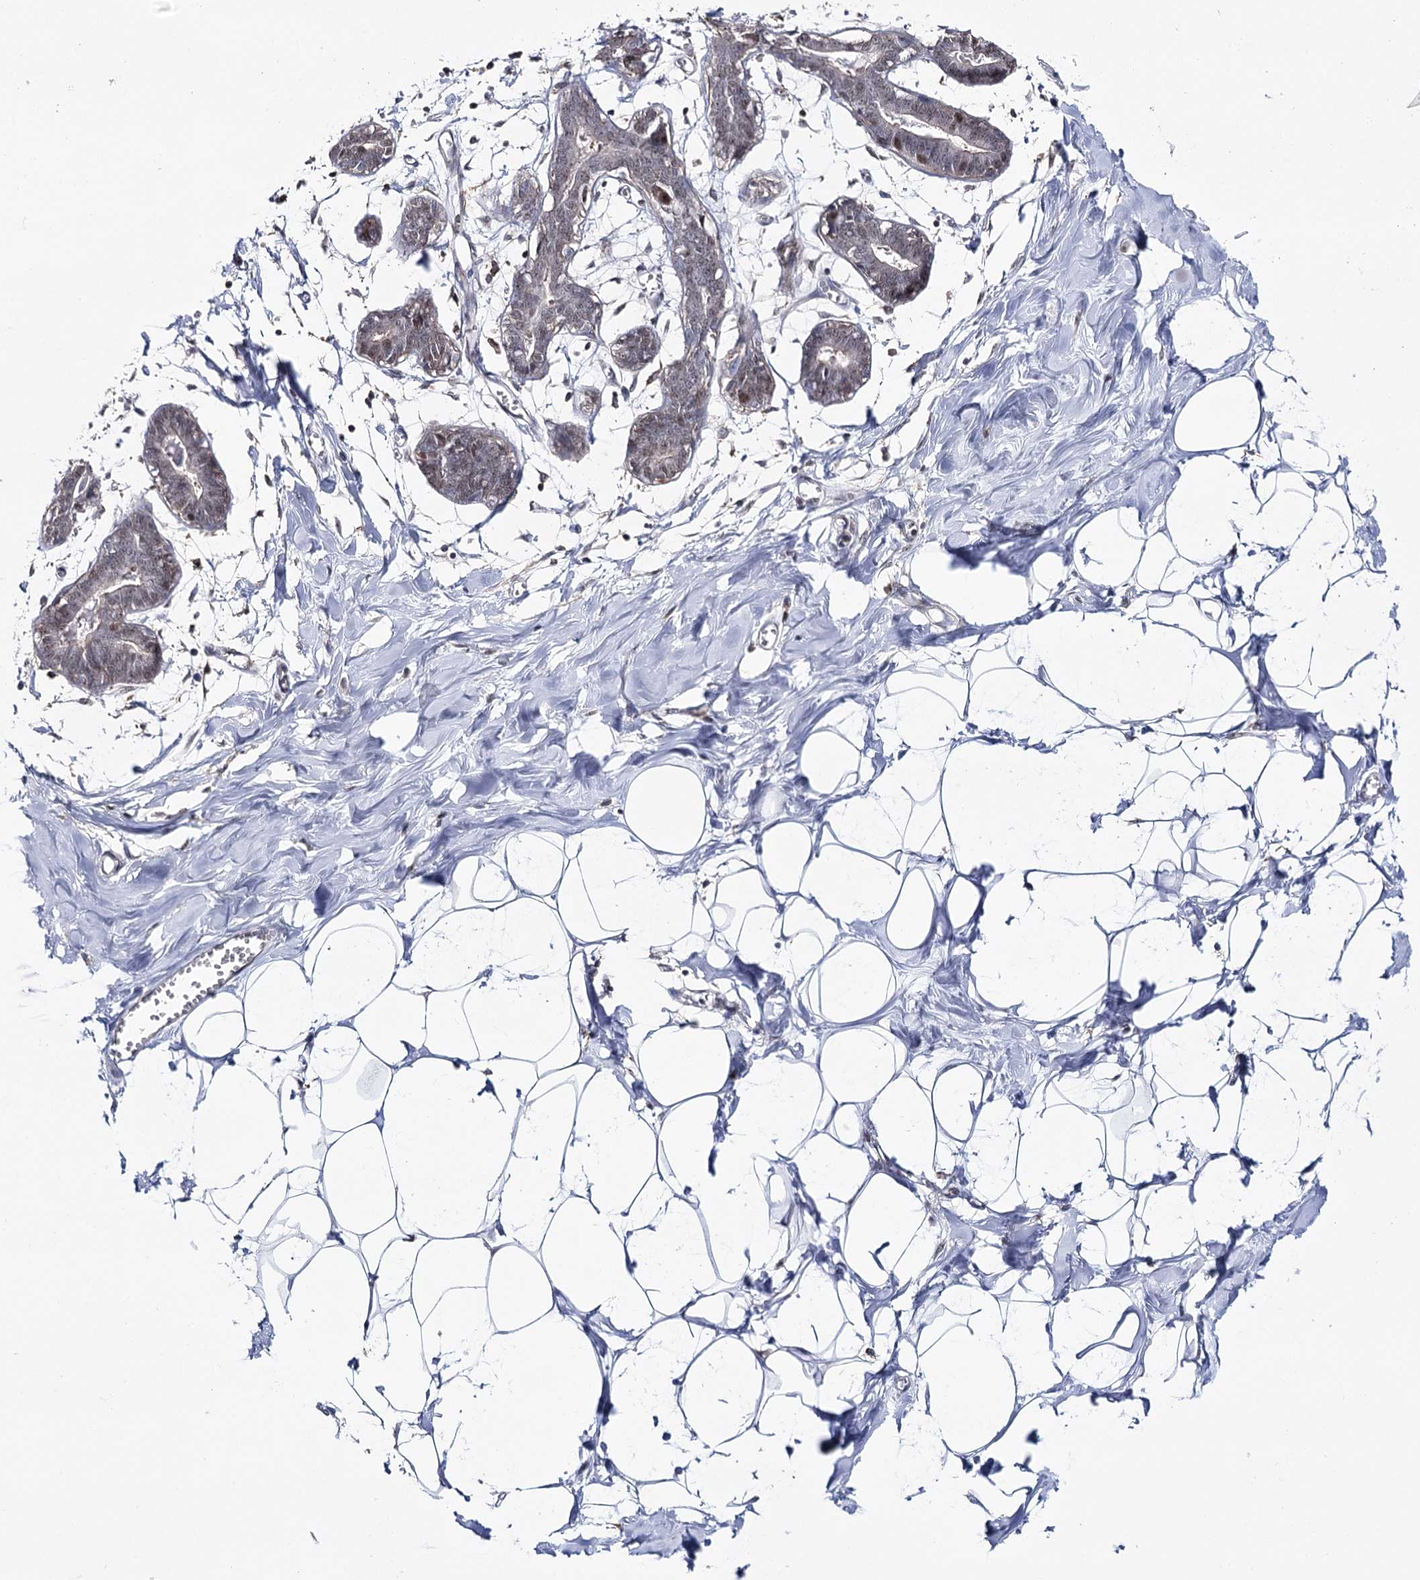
{"staining": {"intensity": "negative", "quantity": "none", "location": "none"}, "tissue": "breast", "cell_type": "Adipocytes", "image_type": "normal", "snomed": [{"axis": "morphology", "description": "Normal tissue, NOS"}, {"axis": "topography", "description": "Breast"}], "caption": "An immunohistochemistry (IHC) image of normal breast is shown. There is no staining in adipocytes of breast.", "gene": "ZC3H8", "patient": {"sex": "female", "age": 27}}